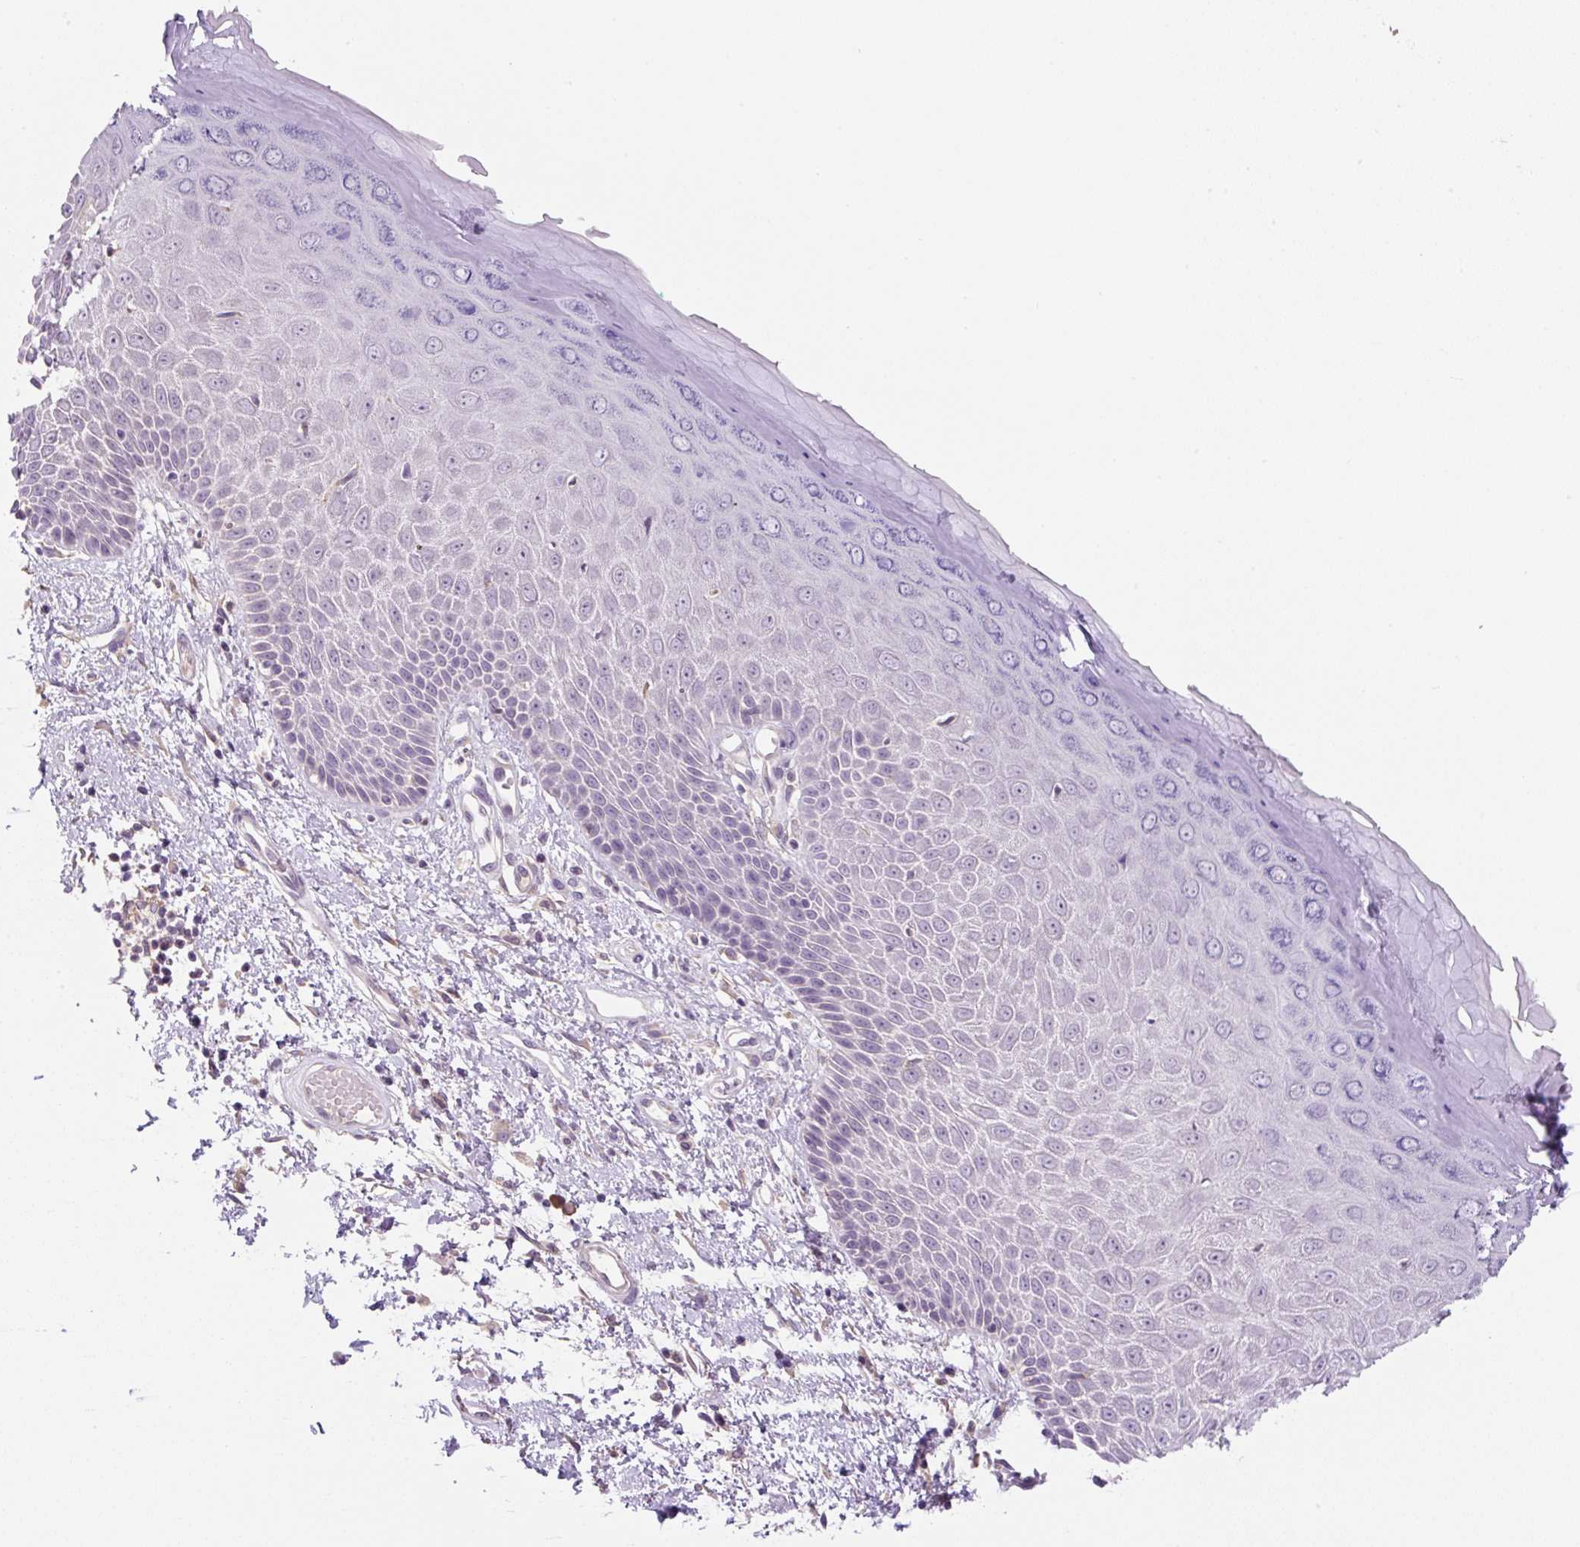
{"staining": {"intensity": "negative", "quantity": "none", "location": "none"}, "tissue": "skin", "cell_type": "Epidermal cells", "image_type": "normal", "snomed": [{"axis": "morphology", "description": "Normal tissue, NOS"}, {"axis": "topography", "description": "Anal"}, {"axis": "topography", "description": "Peripheral nerve tissue"}], "caption": "Immunohistochemical staining of benign skin exhibits no significant positivity in epidermal cells. The staining was performed using DAB to visualize the protein expression in brown, while the nuclei were stained in blue with hematoxylin (Magnification: 20x).", "gene": "FZD5", "patient": {"sex": "male", "age": 78}}